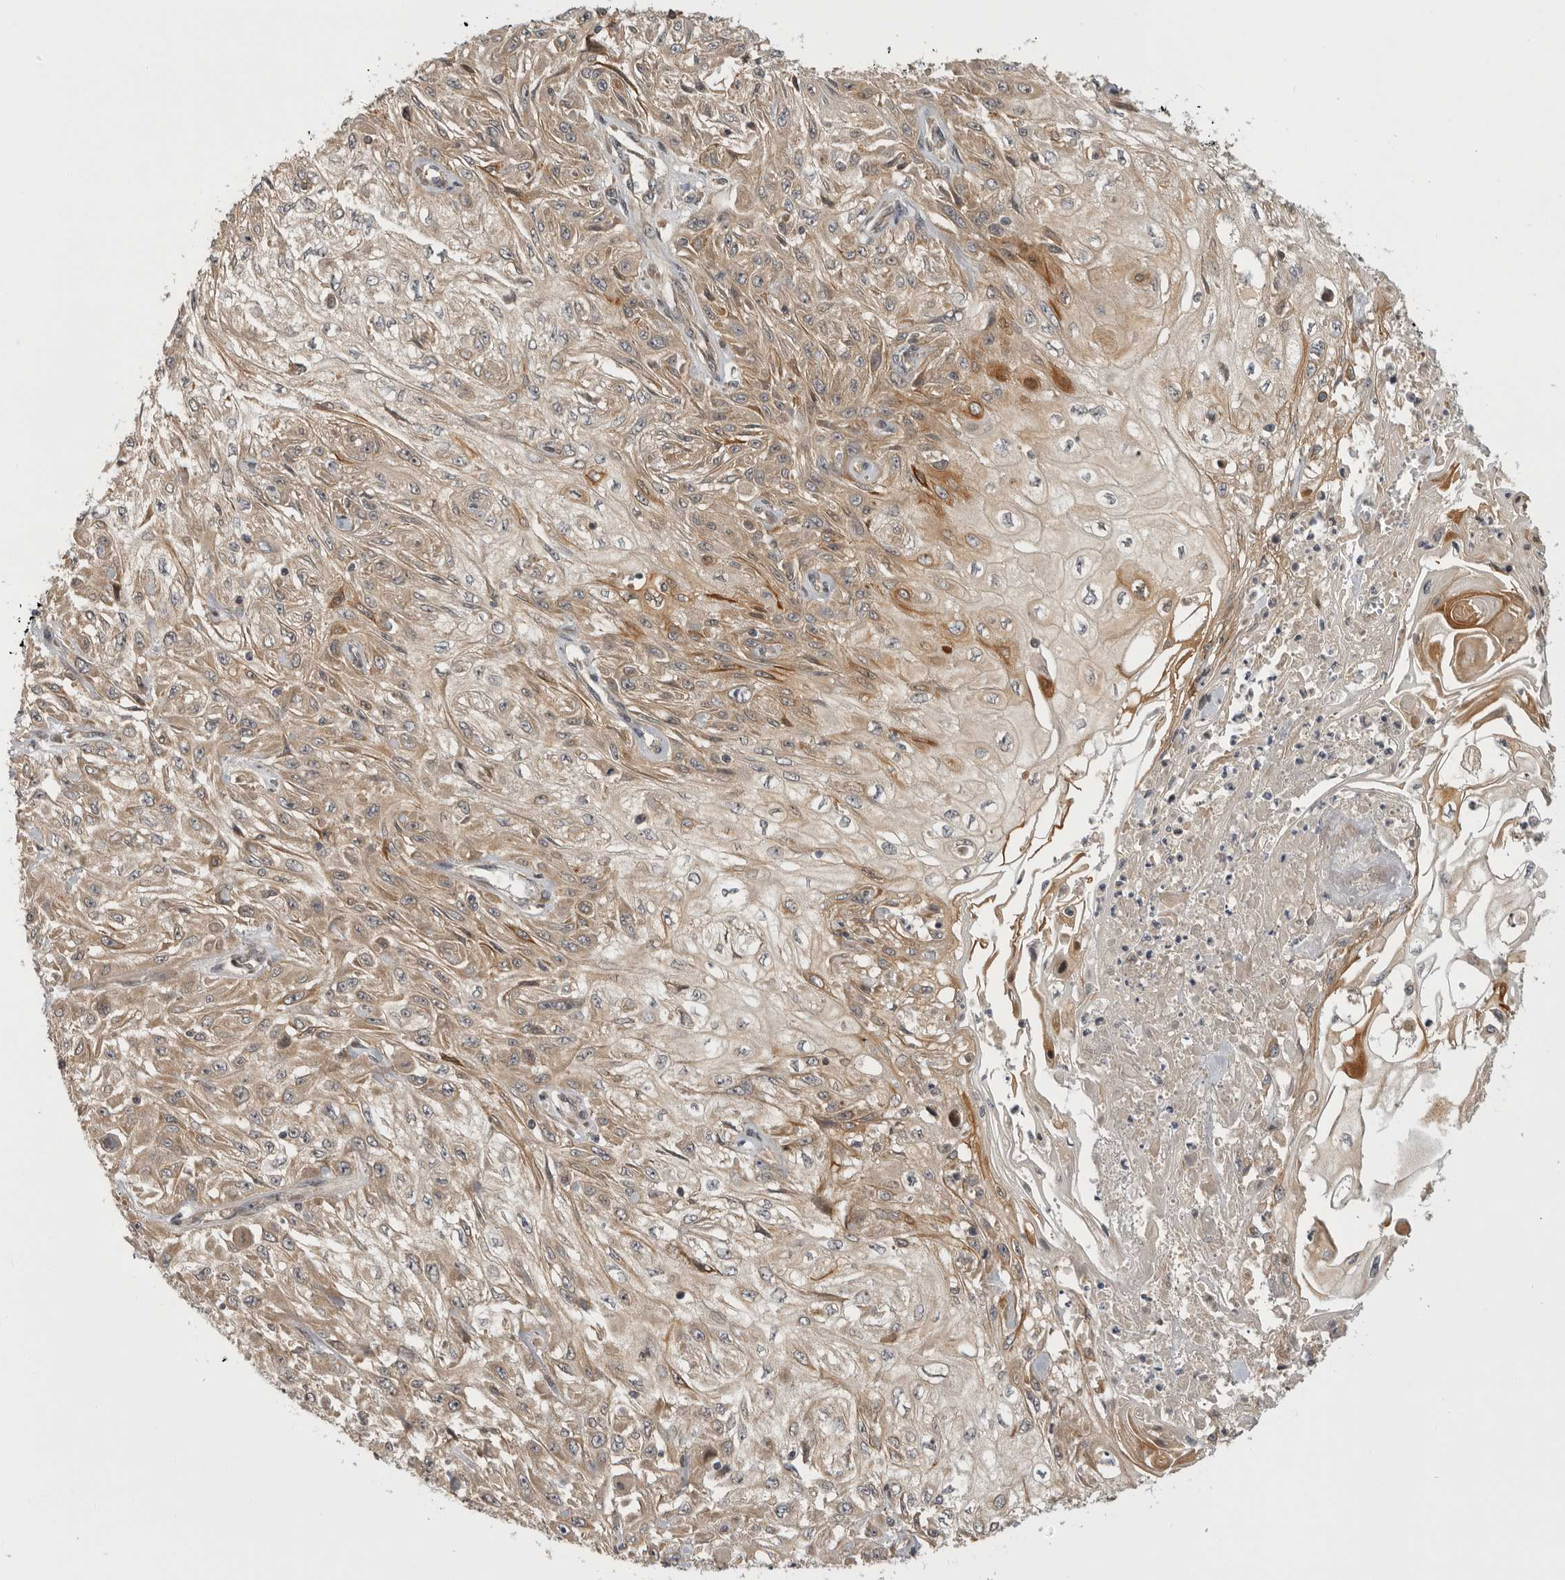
{"staining": {"intensity": "moderate", "quantity": ">75%", "location": "cytoplasmic/membranous"}, "tissue": "skin cancer", "cell_type": "Tumor cells", "image_type": "cancer", "snomed": [{"axis": "morphology", "description": "Squamous cell carcinoma, NOS"}, {"axis": "morphology", "description": "Squamous cell carcinoma, metastatic, NOS"}, {"axis": "topography", "description": "Skin"}, {"axis": "topography", "description": "Lymph node"}], "caption": "IHC of squamous cell carcinoma (skin) shows medium levels of moderate cytoplasmic/membranous expression in about >75% of tumor cells.", "gene": "CUEDC1", "patient": {"sex": "male", "age": 75}}